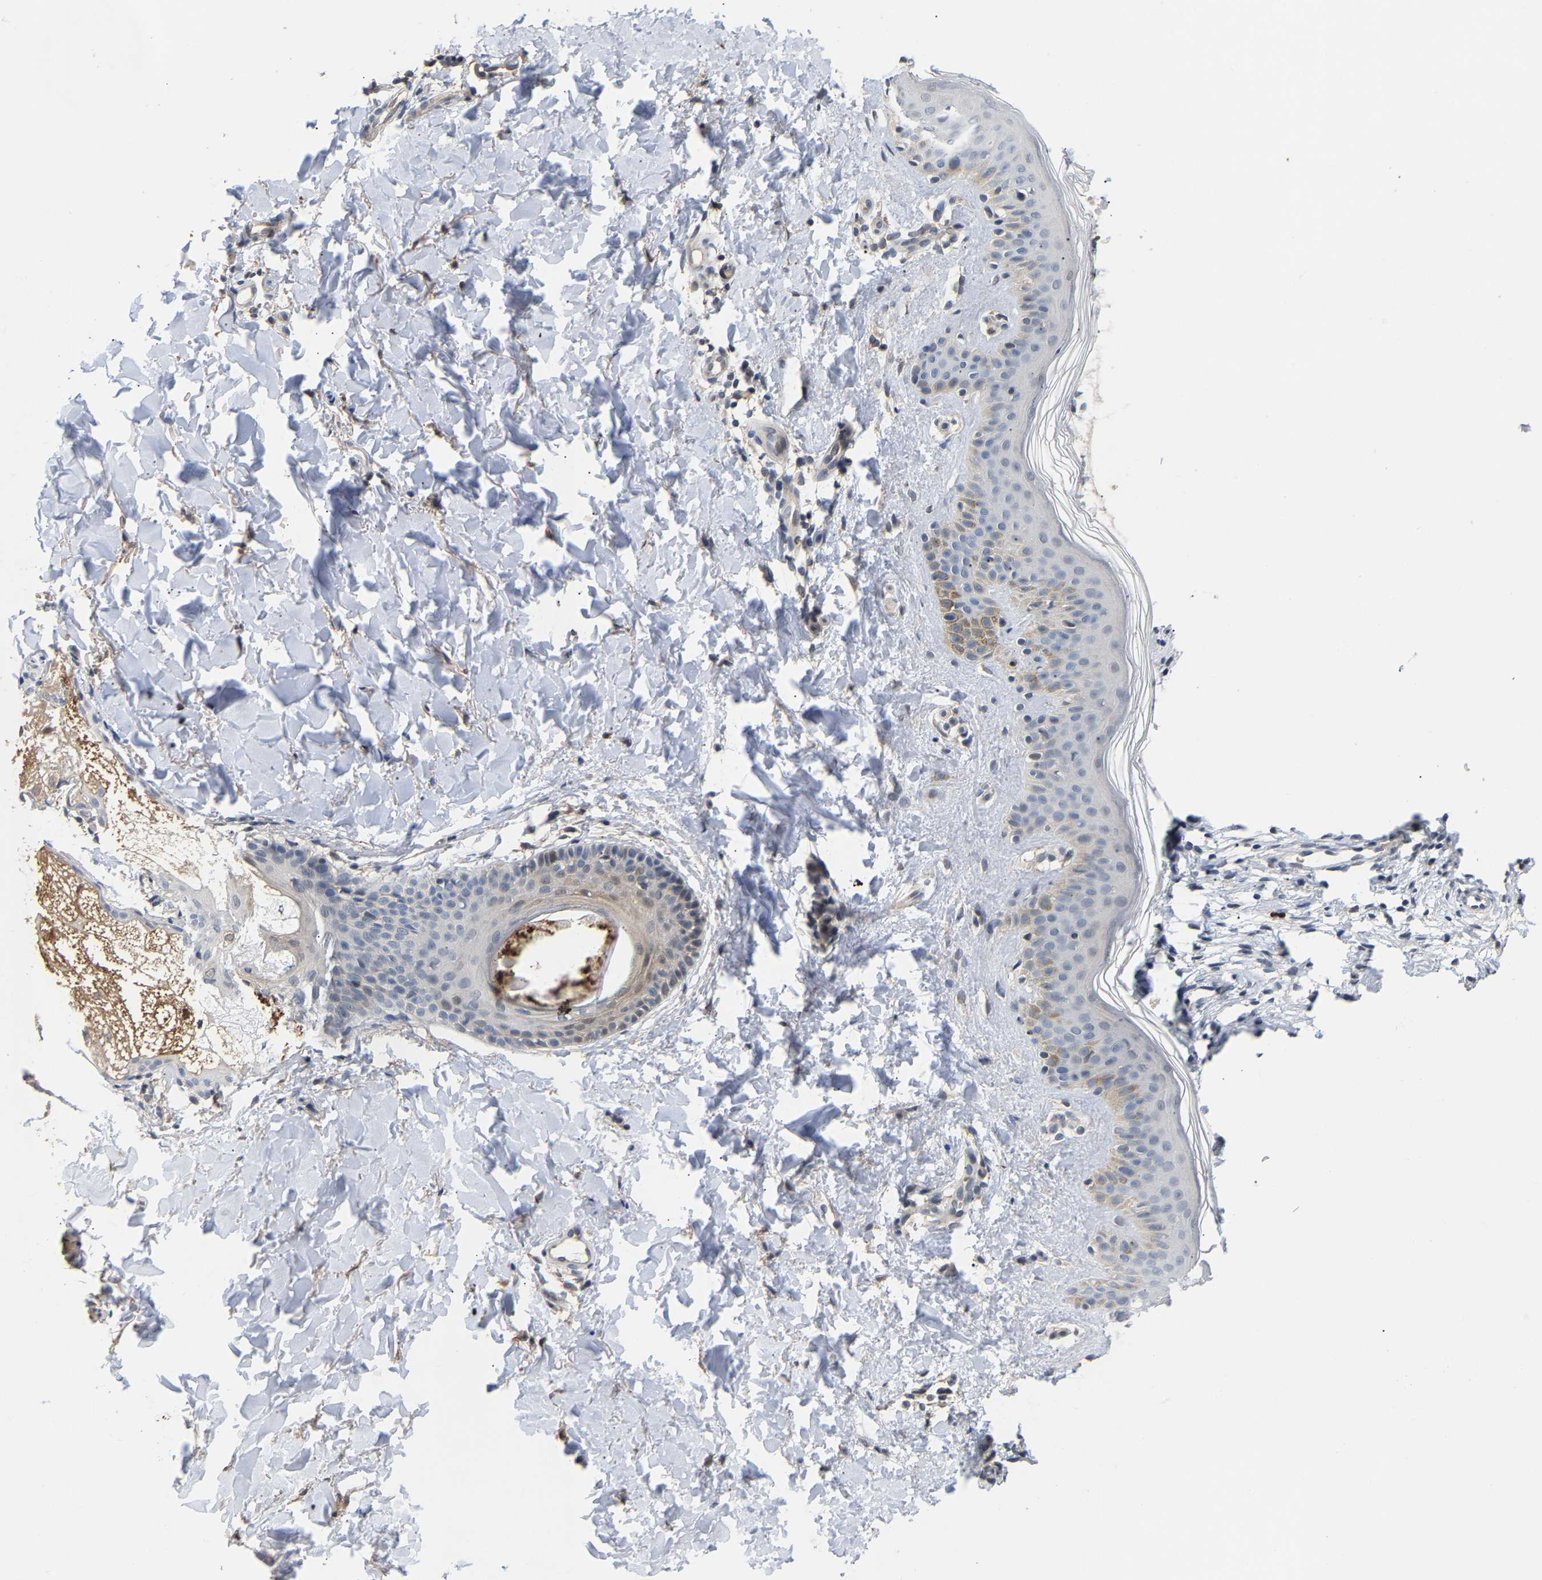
{"staining": {"intensity": "weak", "quantity": "25%-75%", "location": "cytoplasmic/membranous"}, "tissue": "skin", "cell_type": "Fibroblasts", "image_type": "normal", "snomed": [{"axis": "morphology", "description": "Normal tissue, NOS"}, {"axis": "topography", "description": "Skin"}], "caption": "IHC histopathology image of normal skin stained for a protein (brown), which shows low levels of weak cytoplasmic/membranous staining in approximately 25%-75% of fibroblasts.", "gene": "TDRD7", "patient": {"sex": "male", "age": 40}}